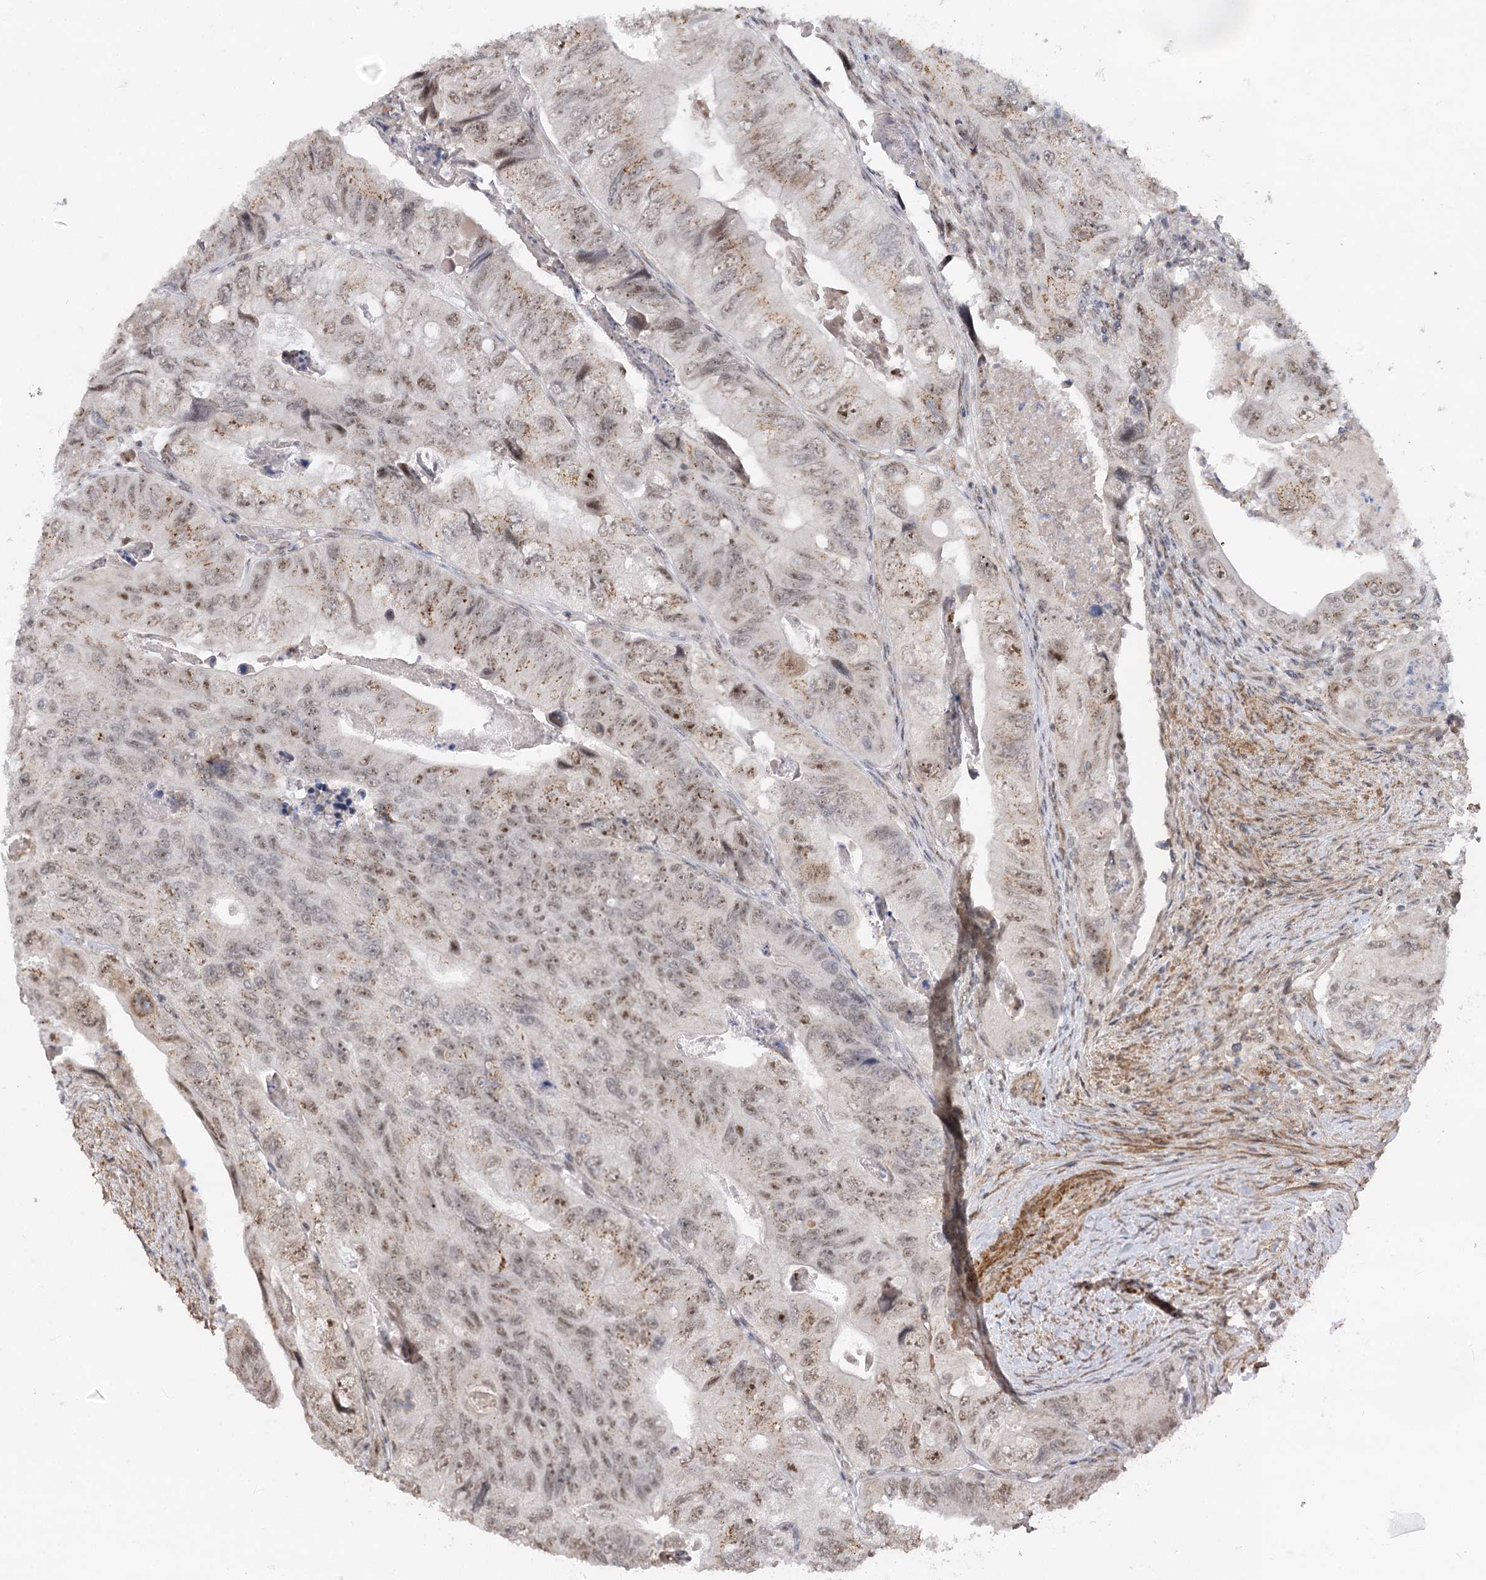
{"staining": {"intensity": "moderate", "quantity": "25%-75%", "location": "cytoplasmic/membranous,nuclear"}, "tissue": "colorectal cancer", "cell_type": "Tumor cells", "image_type": "cancer", "snomed": [{"axis": "morphology", "description": "Adenocarcinoma, NOS"}, {"axis": "topography", "description": "Rectum"}], "caption": "Immunohistochemical staining of human colorectal adenocarcinoma reveals medium levels of moderate cytoplasmic/membranous and nuclear positivity in about 25%-75% of tumor cells.", "gene": "GNL3L", "patient": {"sex": "male", "age": 63}}